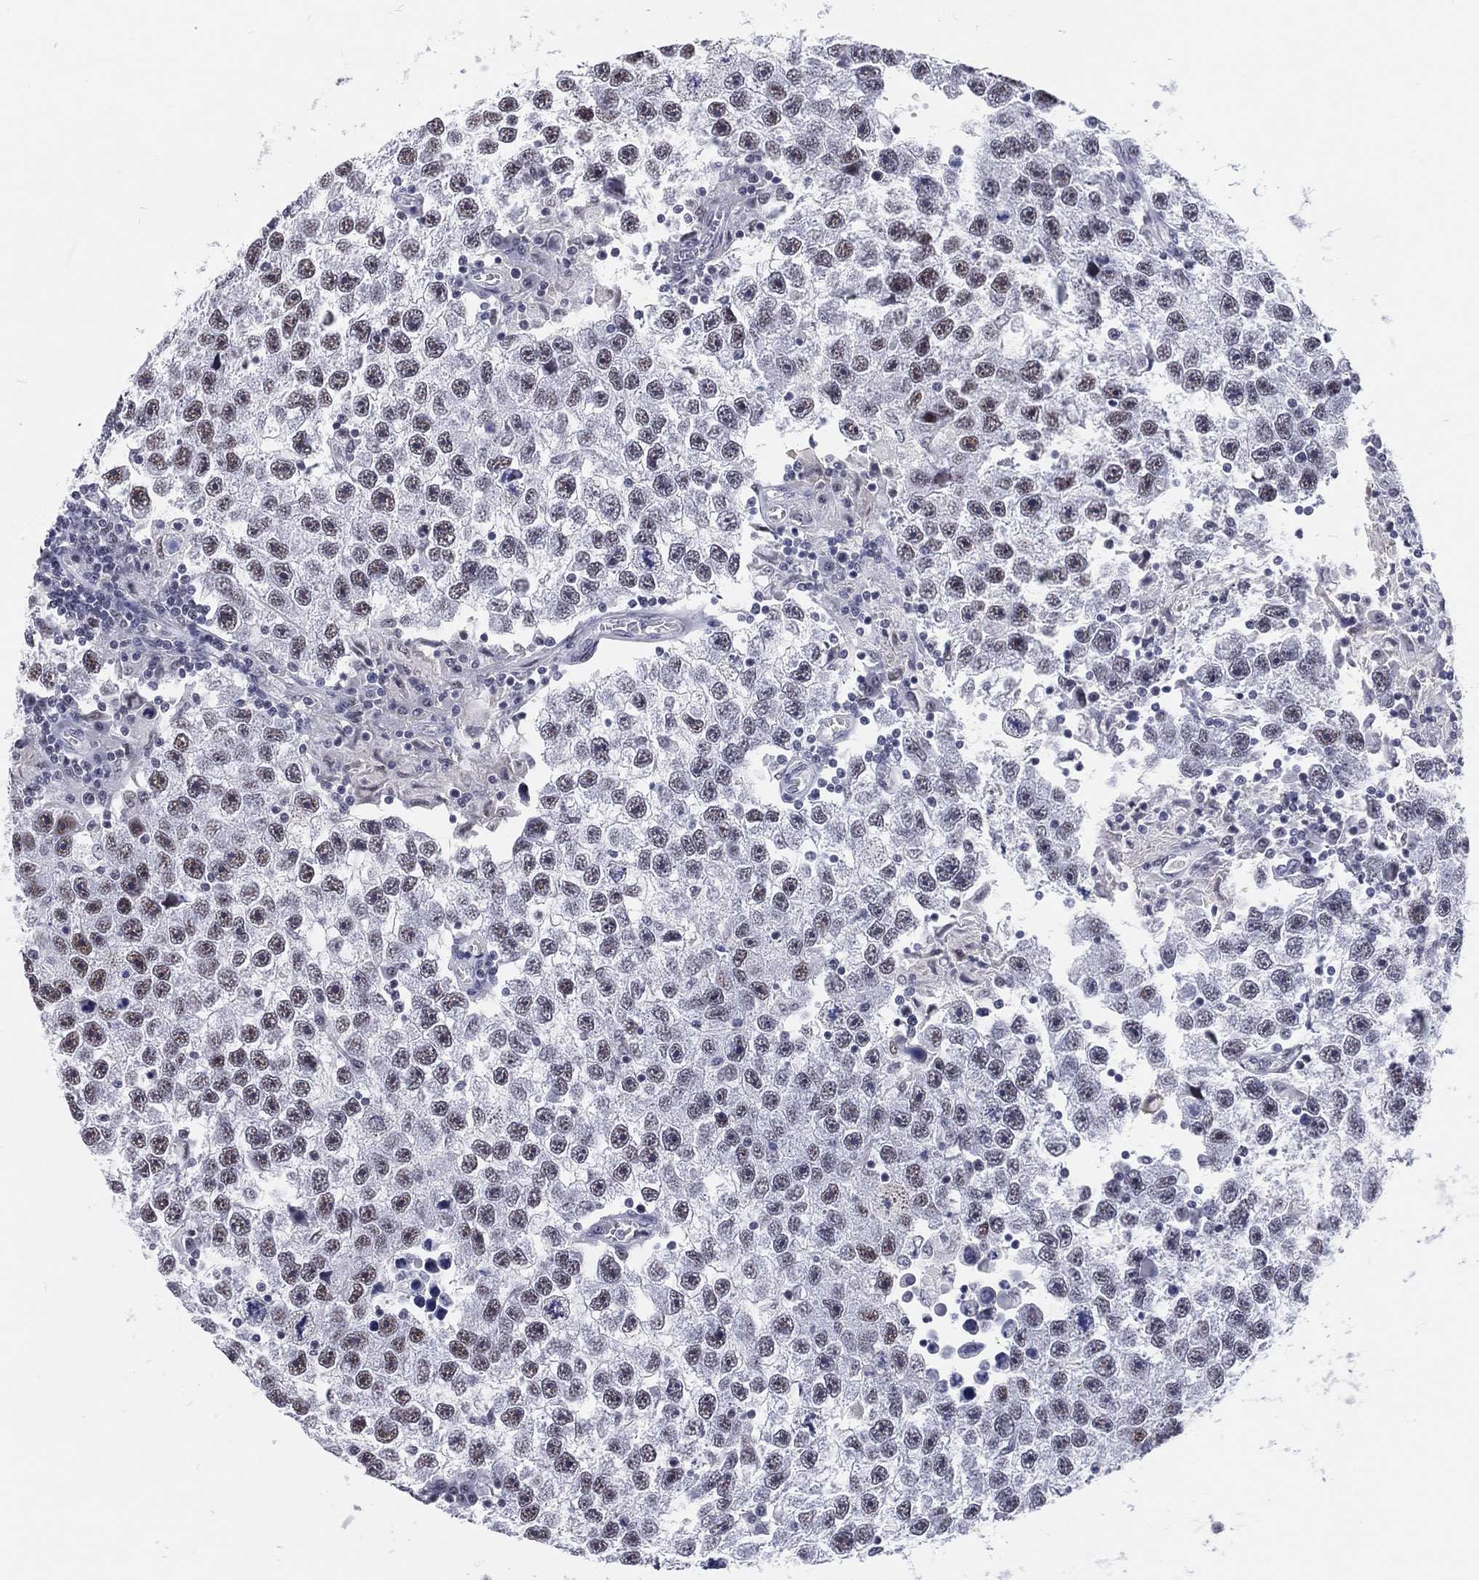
{"staining": {"intensity": "weak", "quantity": "<25%", "location": "nuclear"}, "tissue": "testis cancer", "cell_type": "Tumor cells", "image_type": "cancer", "snomed": [{"axis": "morphology", "description": "Seminoma, NOS"}, {"axis": "topography", "description": "Testis"}], "caption": "Tumor cells are negative for brown protein staining in seminoma (testis). (DAB (3,3'-diaminobenzidine) IHC visualized using brightfield microscopy, high magnification).", "gene": "MAPK8IP1", "patient": {"sex": "male", "age": 26}}